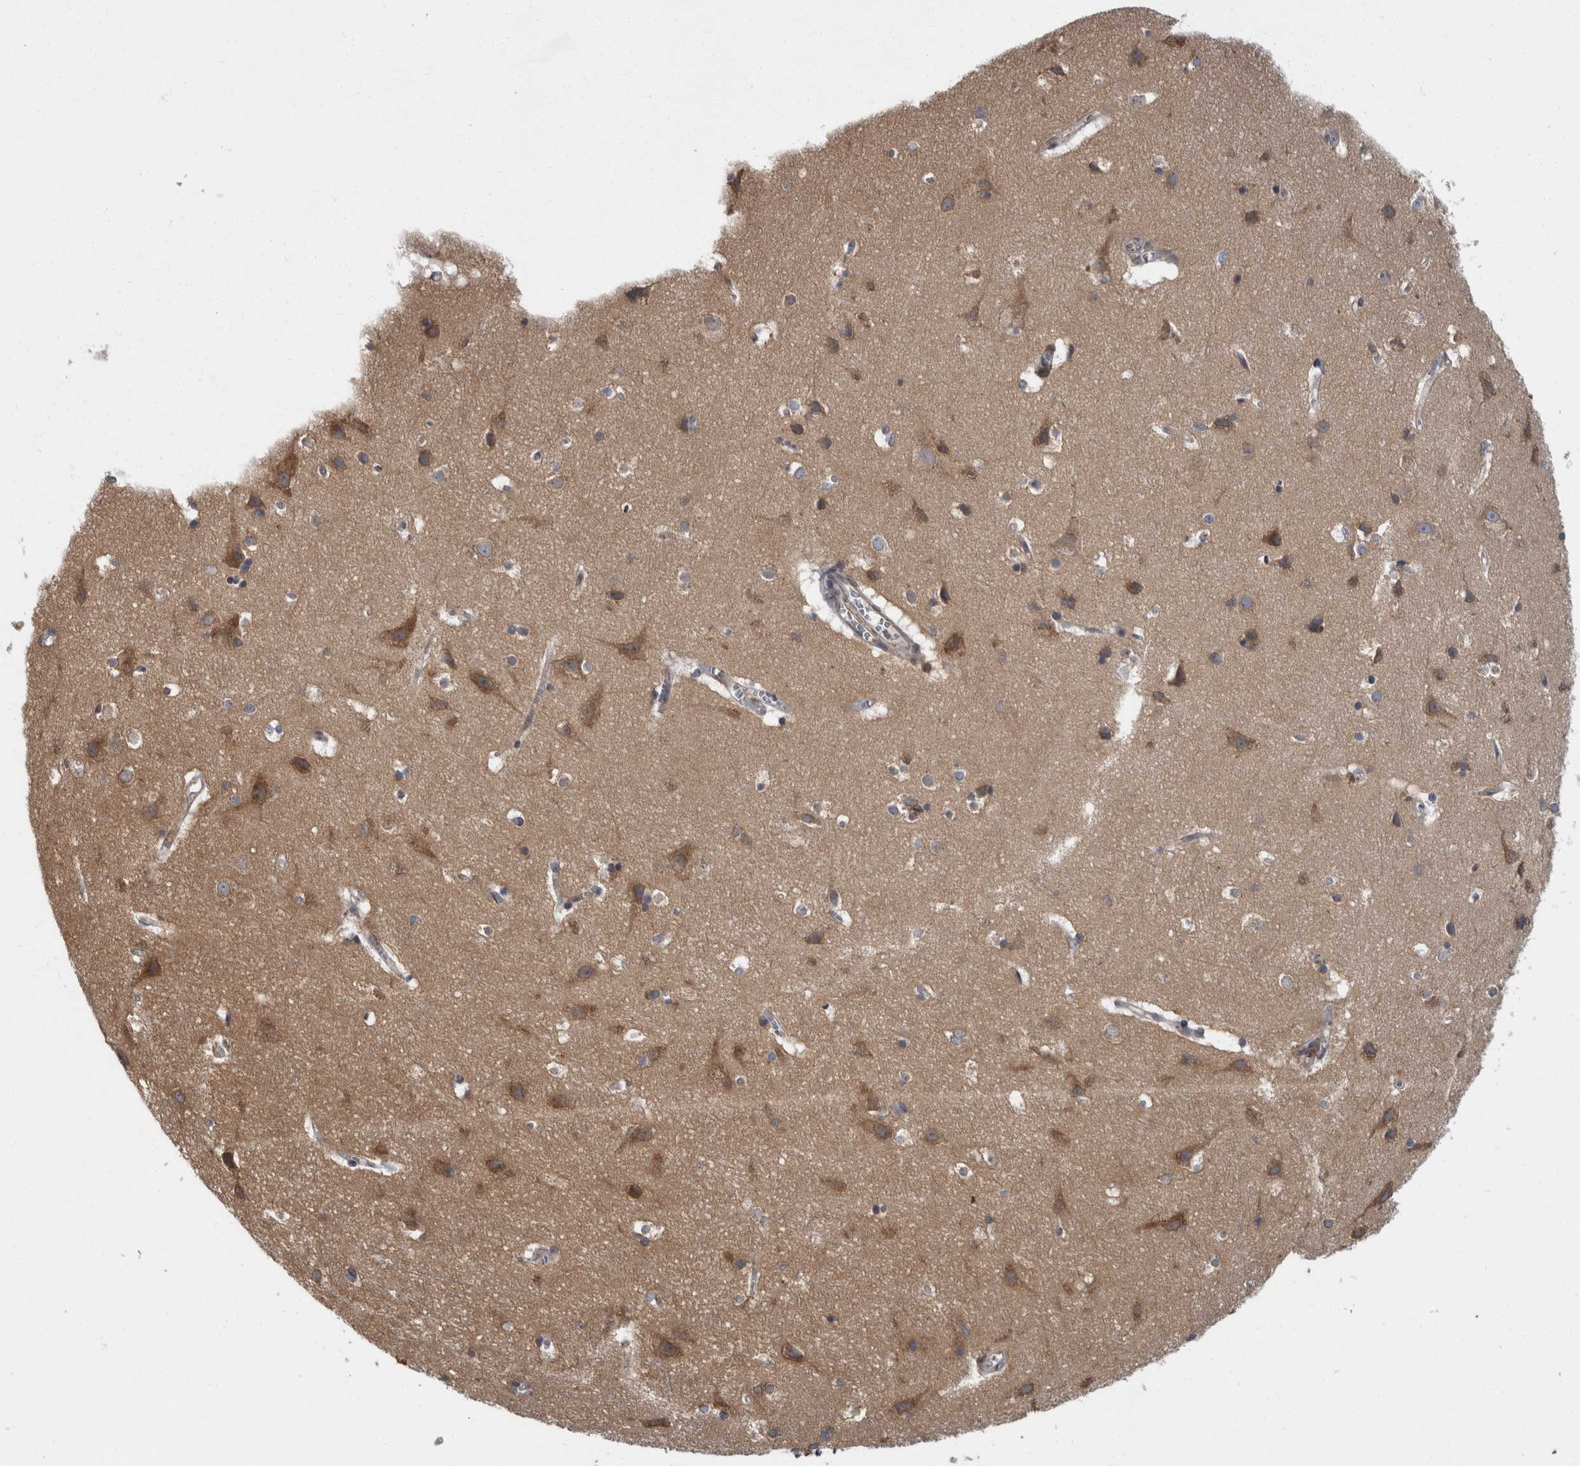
{"staining": {"intensity": "moderate", "quantity": "25%-75%", "location": "cytoplasmic/membranous"}, "tissue": "cerebral cortex", "cell_type": "Endothelial cells", "image_type": "normal", "snomed": [{"axis": "morphology", "description": "Normal tissue, NOS"}, {"axis": "topography", "description": "Cerebral cortex"}], "caption": "Benign cerebral cortex displays moderate cytoplasmic/membranous staining in approximately 25%-75% of endothelial cells.", "gene": "LMAN2L", "patient": {"sex": "male", "age": 54}}